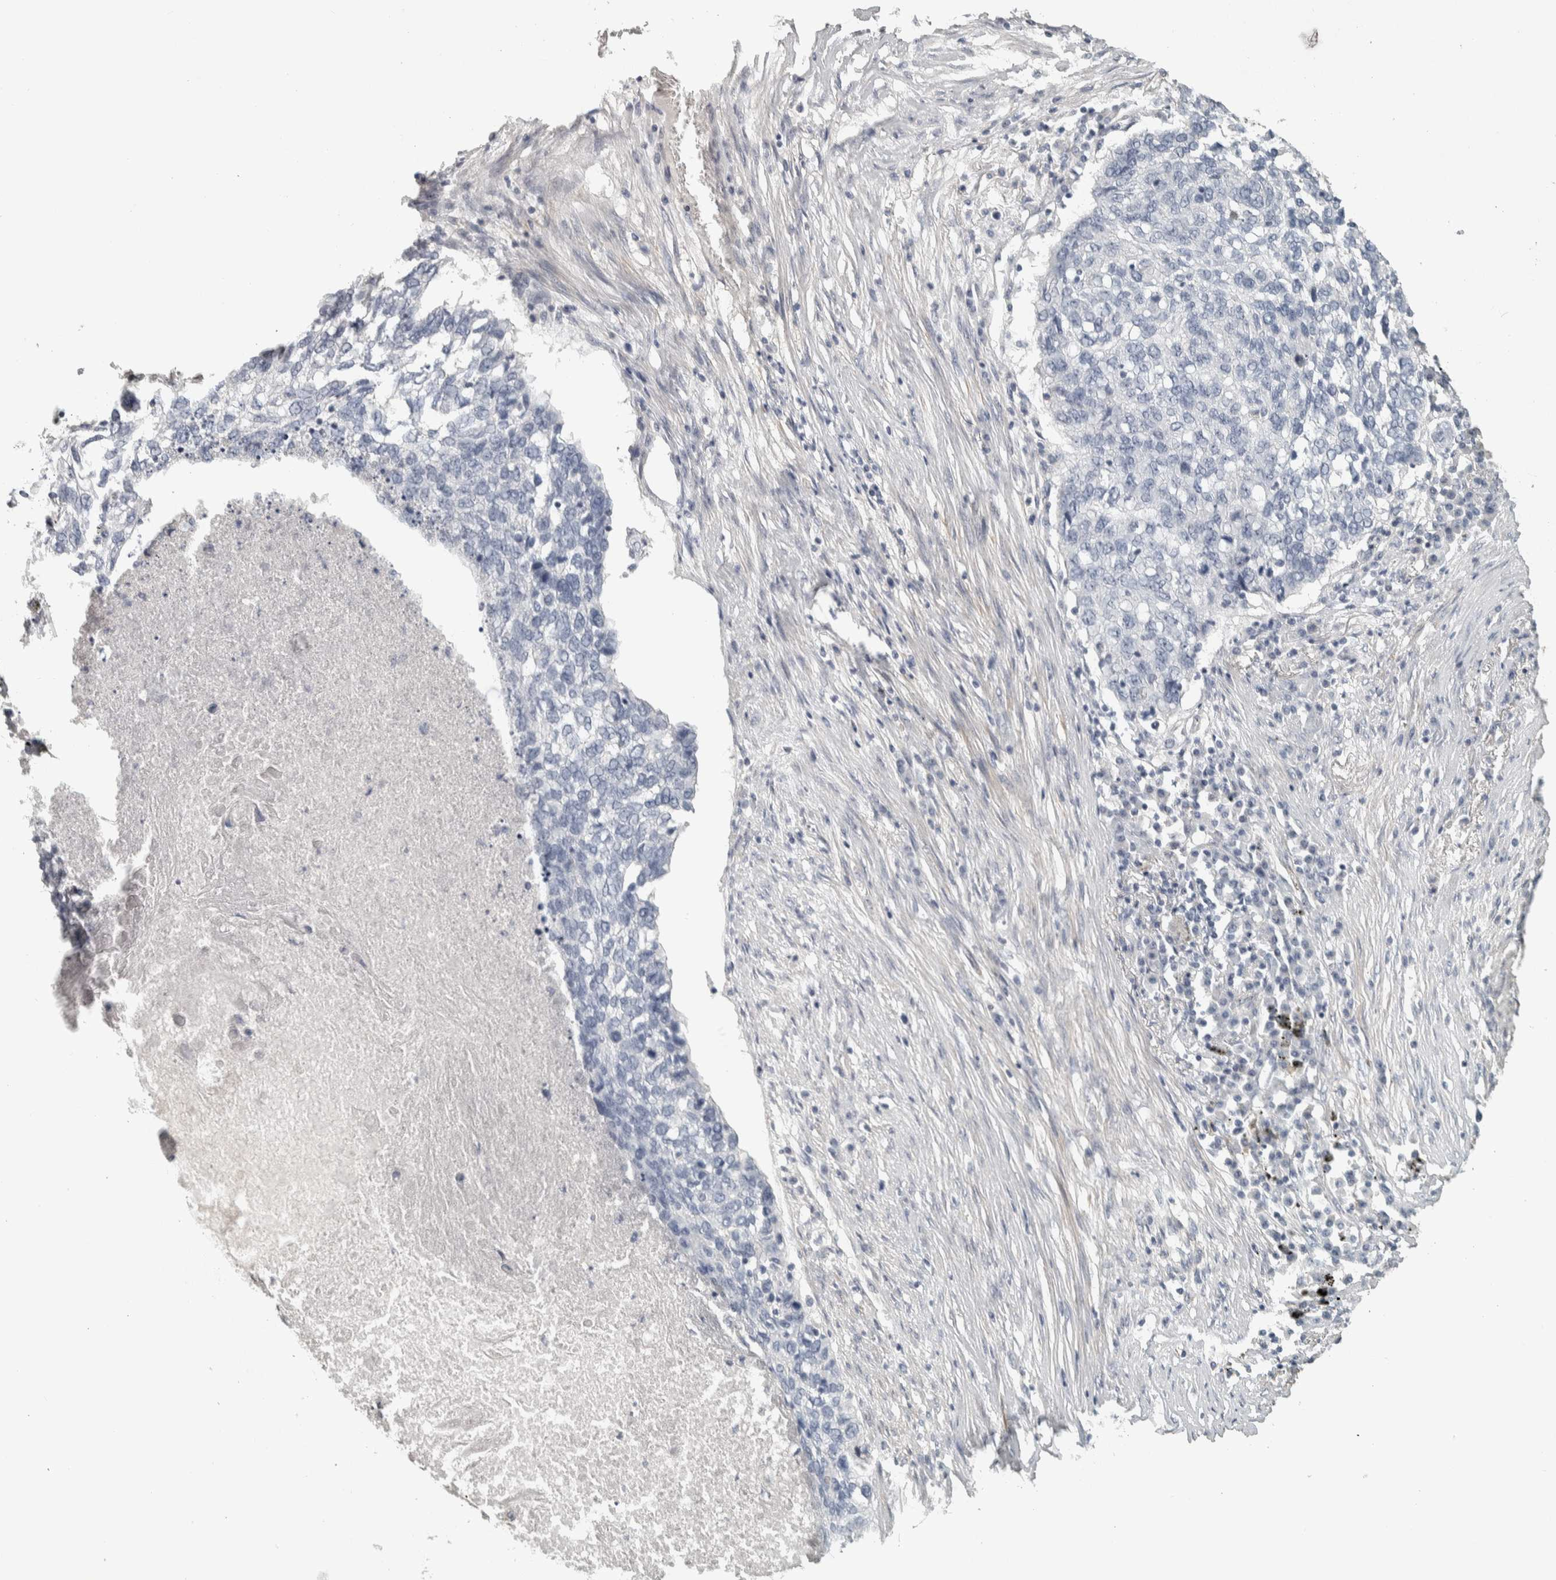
{"staining": {"intensity": "negative", "quantity": "none", "location": "none"}, "tissue": "lung cancer", "cell_type": "Tumor cells", "image_type": "cancer", "snomed": [{"axis": "morphology", "description": "Squamous cell carcinoma, NOS"}, {"axis": "topography", "description": "Lung"}], "caption": "A high-resolution histopathology image shows IHC staining of lung cancer, which demonstrates no significant staining in tumor cells.", "gene": "DCAF10", "patient": {"sex": "female", "age": 63}}